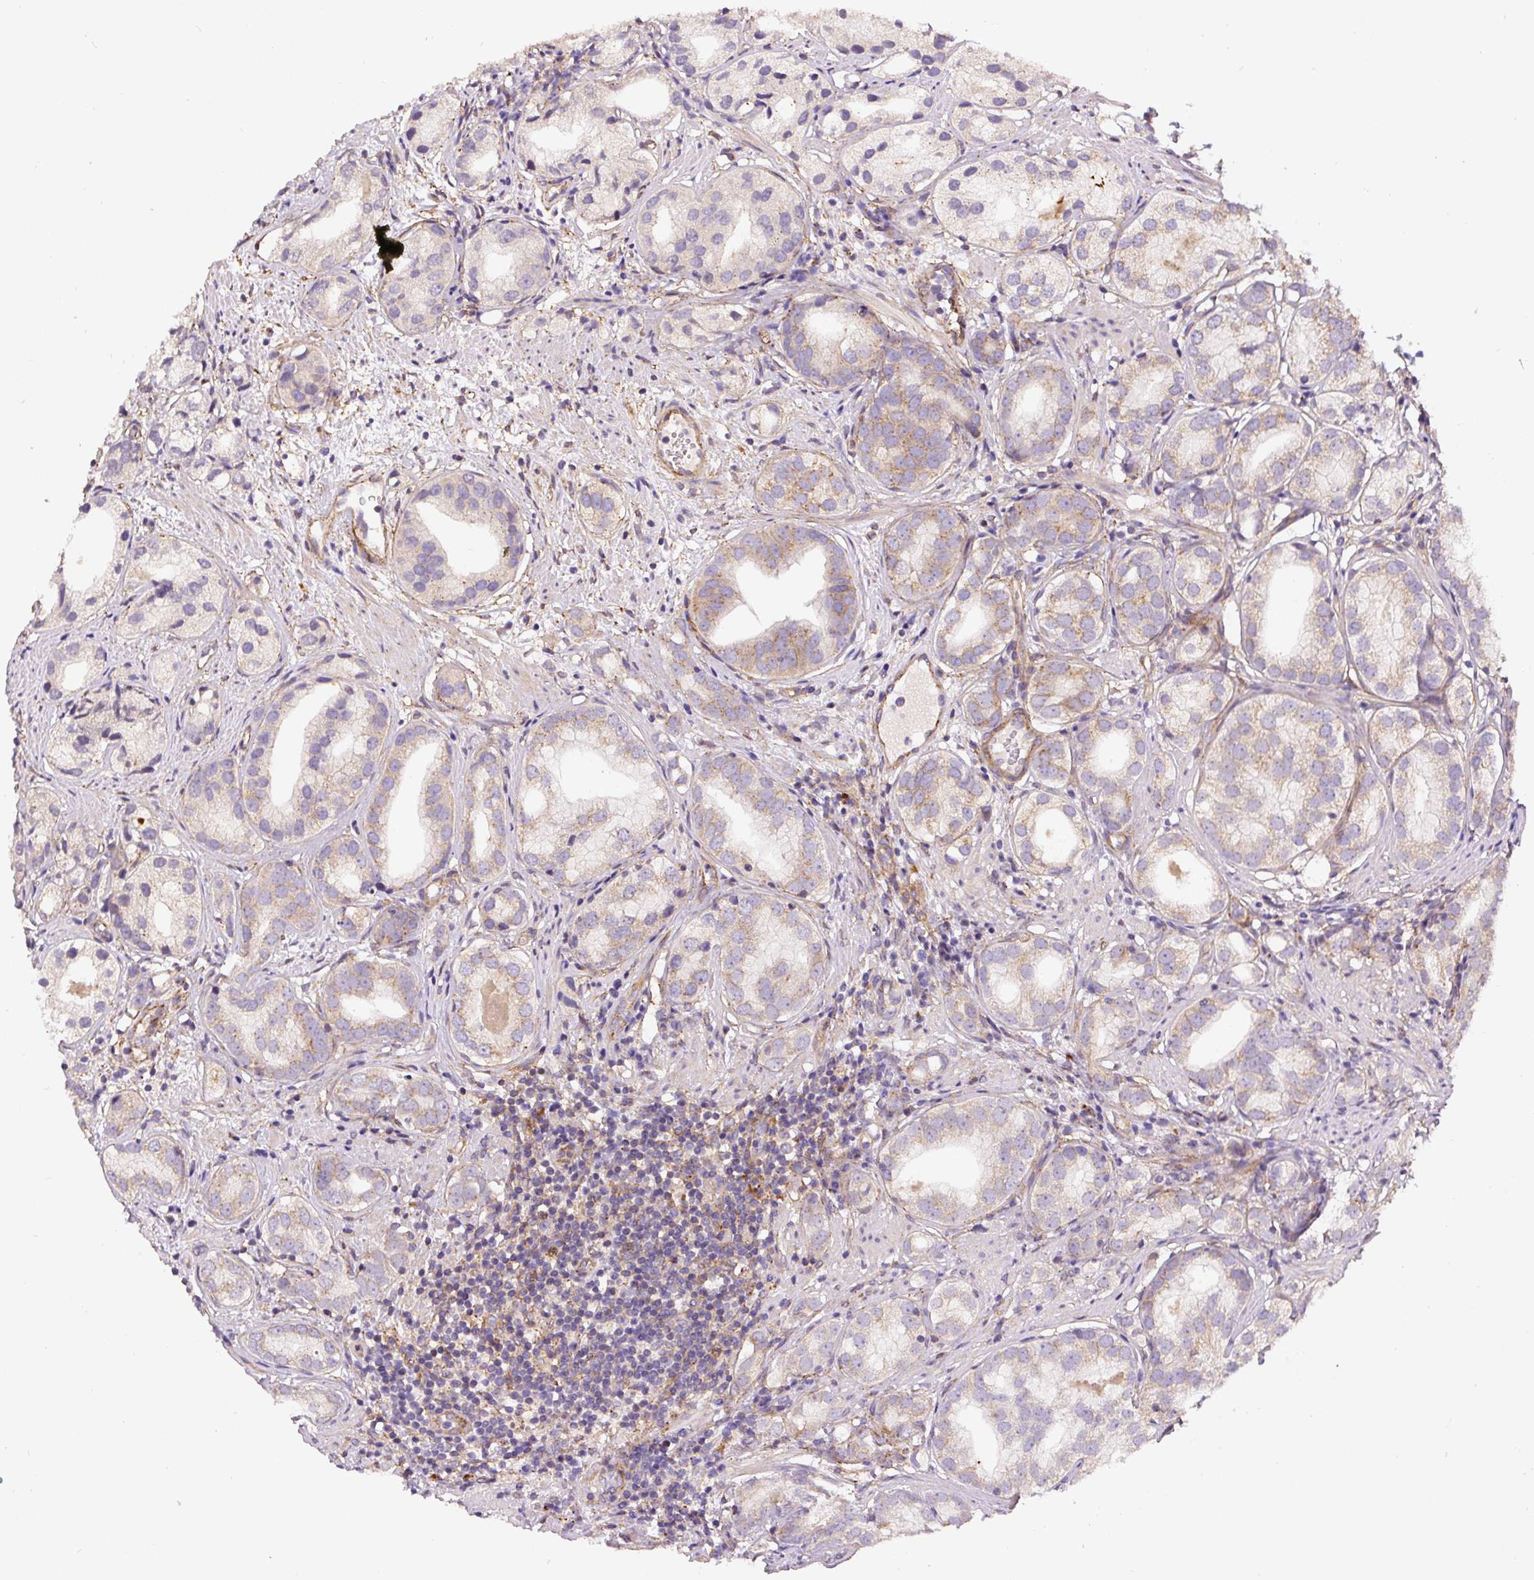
{"staining": {"intensity": "weak", "quantity": "25%-75%", "location": "cytoplasmic/membranous"}, "tissue": "prostate cancer", "cell_type": "Tumor cells", "image_type": "cancer", "snomed": [{"axis": "morphology", "description": "Adenocarcinoma, High grade"}, {"axis": "topography", "description": "Prostate"}], "caption": "Protein expression analysis of human high-grade adenocarcinoma (prostate) reveals weak cytoplasmic/membranous positivity in approximately 25%-75% of tumor cells.", "gene": "RNF170", "patient": {"sex": "male", "age": 82}}